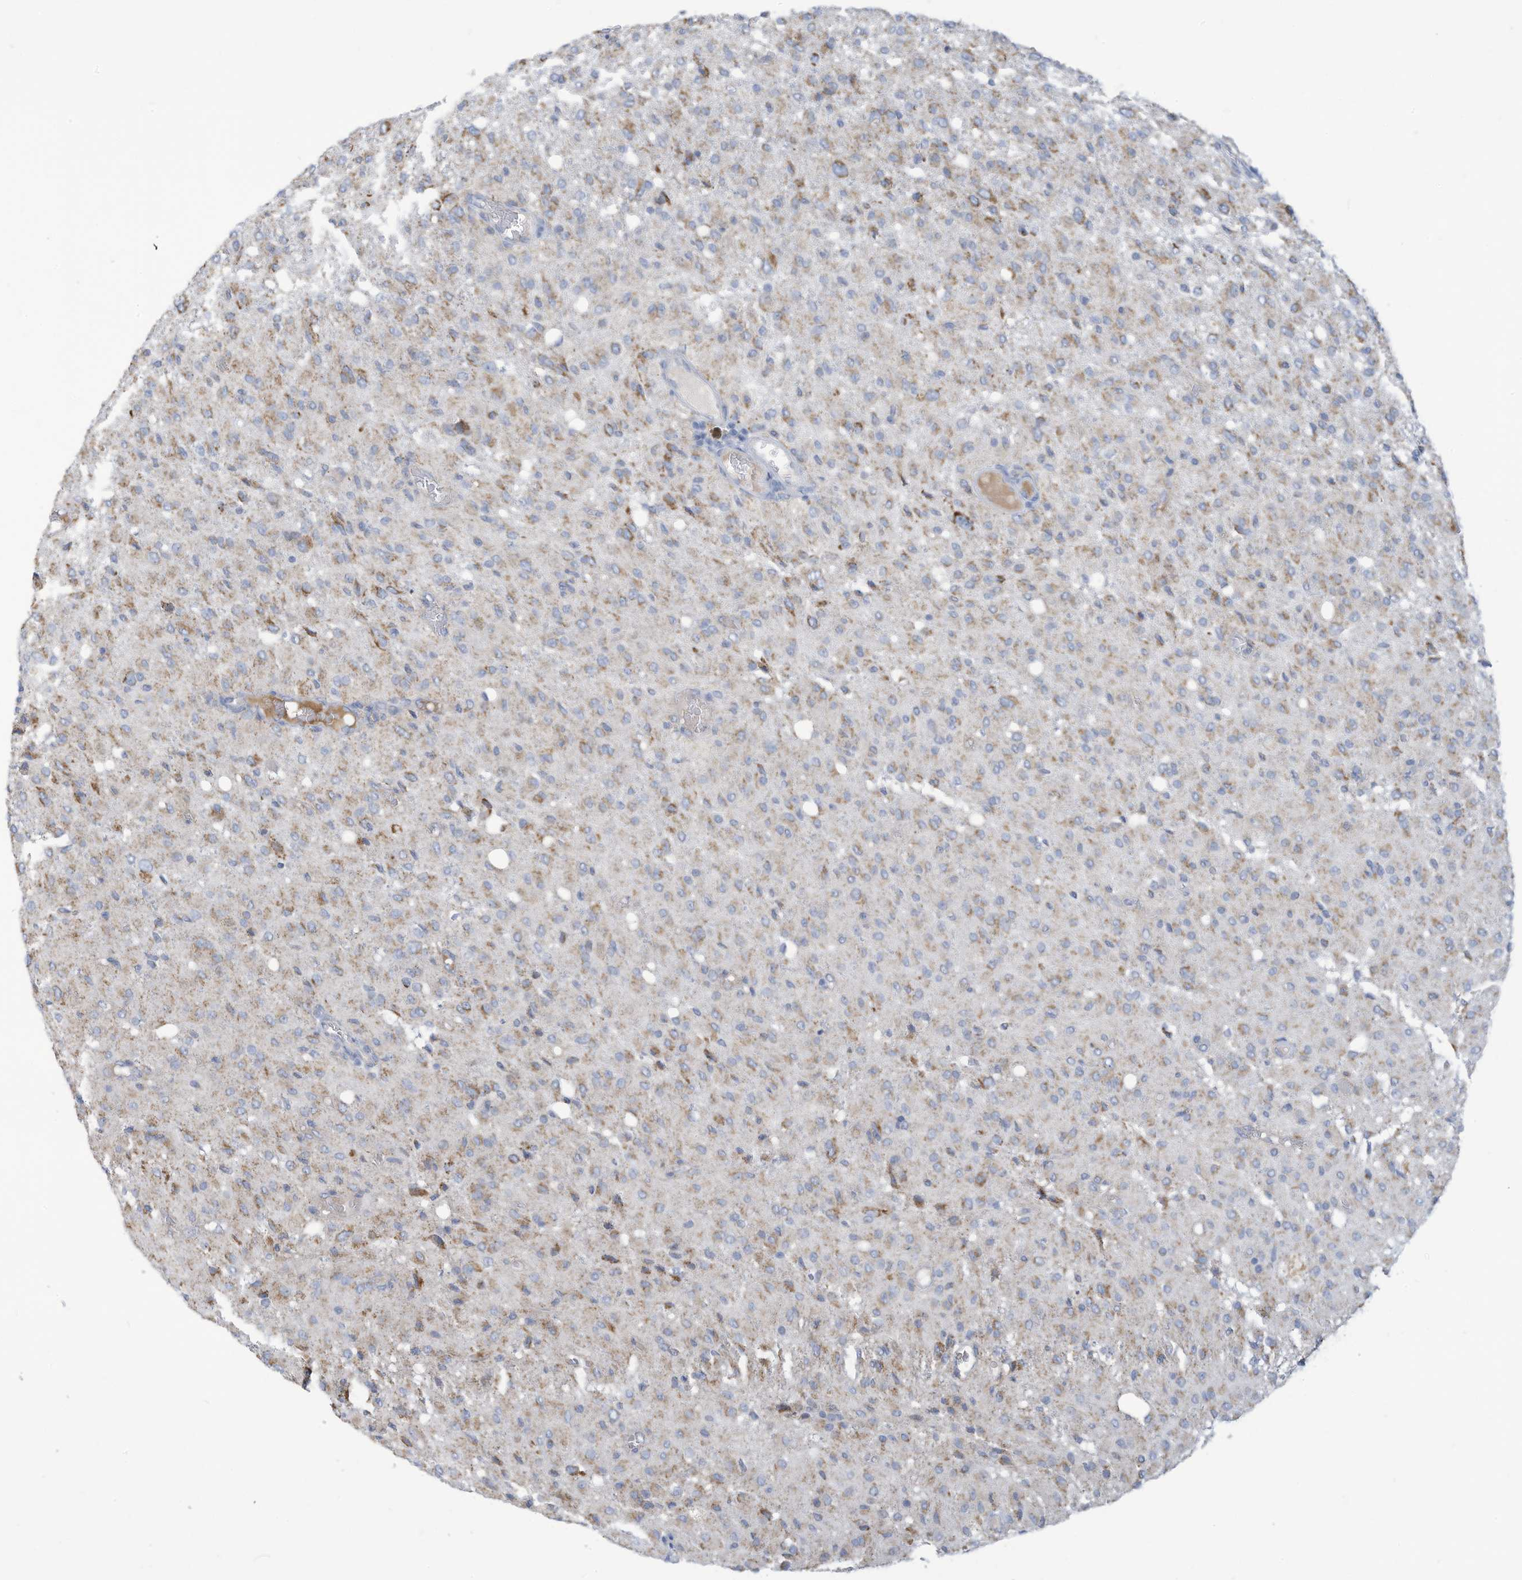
{"staining": {"intensity": "moderate", "quantity": "<25%", "location": "cytoplasmic/membranous"}, "tissue": "glioma", "cell_type": "Tumor cells", "image_type": "cancer", "snomed": [{"axis": "morphology", "description": "Glioma, malignant, High grade"}, {"axis": "topography", "description": "Brain"}], "caption": "Protein positivity by immunohistochemistry (IHC) exhibits moderate cytoplasmic/membranous positivity in approximately <25% of tumor cells in glioma. (IHC, brightfield microscopy, high magnification).", "gene": "NLN", "patient": {"sex": "female", "age": 59}}